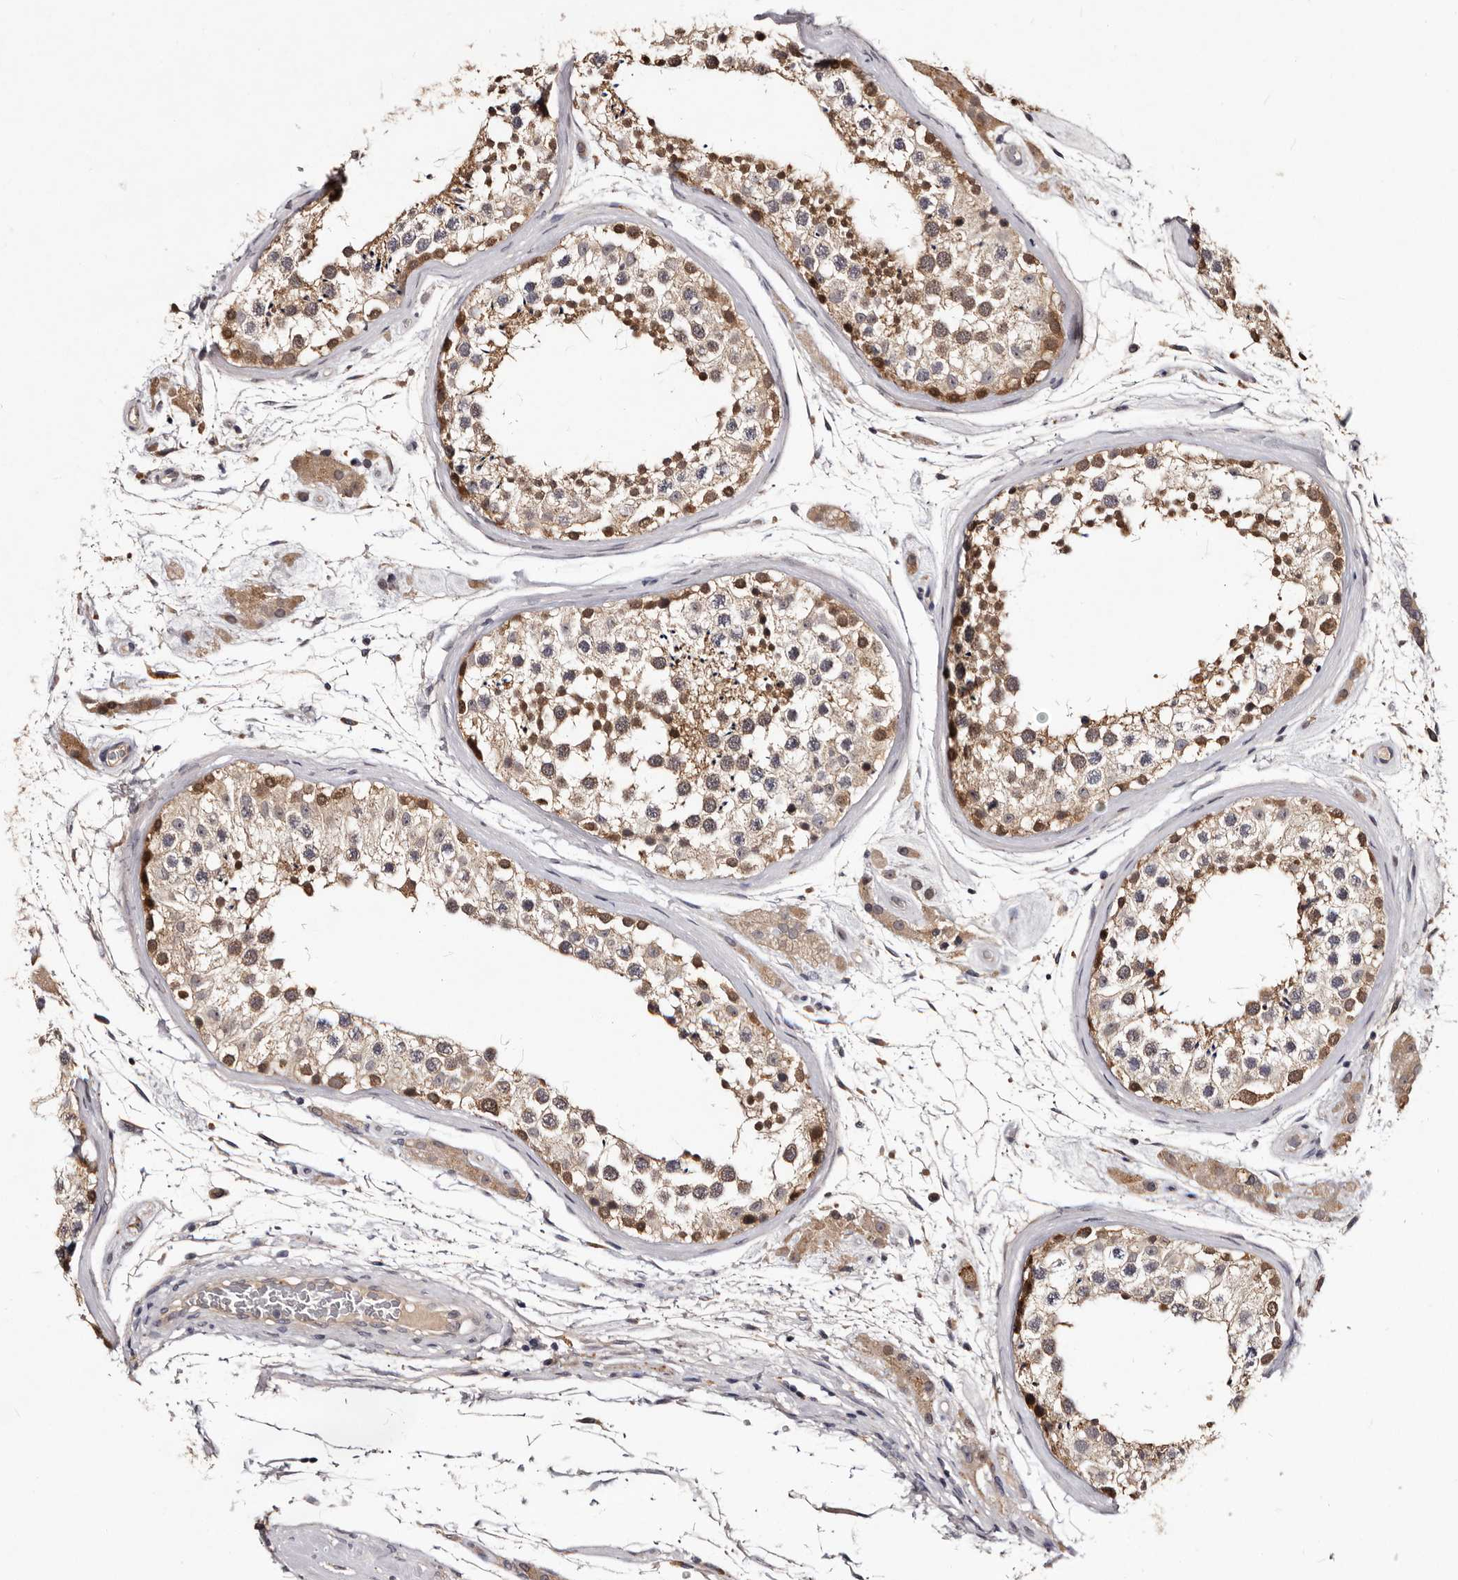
{"staining": {"intensity": "strong", "quantity": "25%-75%", "location": "cytoplasmic/membranous,nuclear"}, "tissue": "testis", "cell_type": "Cells in seminiferous ducts", "image_type": "normal", "snomed": [{"axis": "morphology", "description": "Normal tissue, NOS"}, {"axis": "topography", "description": "Testis"}], "caption": "High-magnification brightfield microscopy of benign testis stained with DAB (brown) and counterstained with hematoxylin (blue). cells in seminiferous ducts exhibit strong cytoplasmic/membranous,nuclear staining is appreciated in approximately25%-75% of cells.", "gene": "LANCL2", "patient": {"sex": "male", "age": 46}}